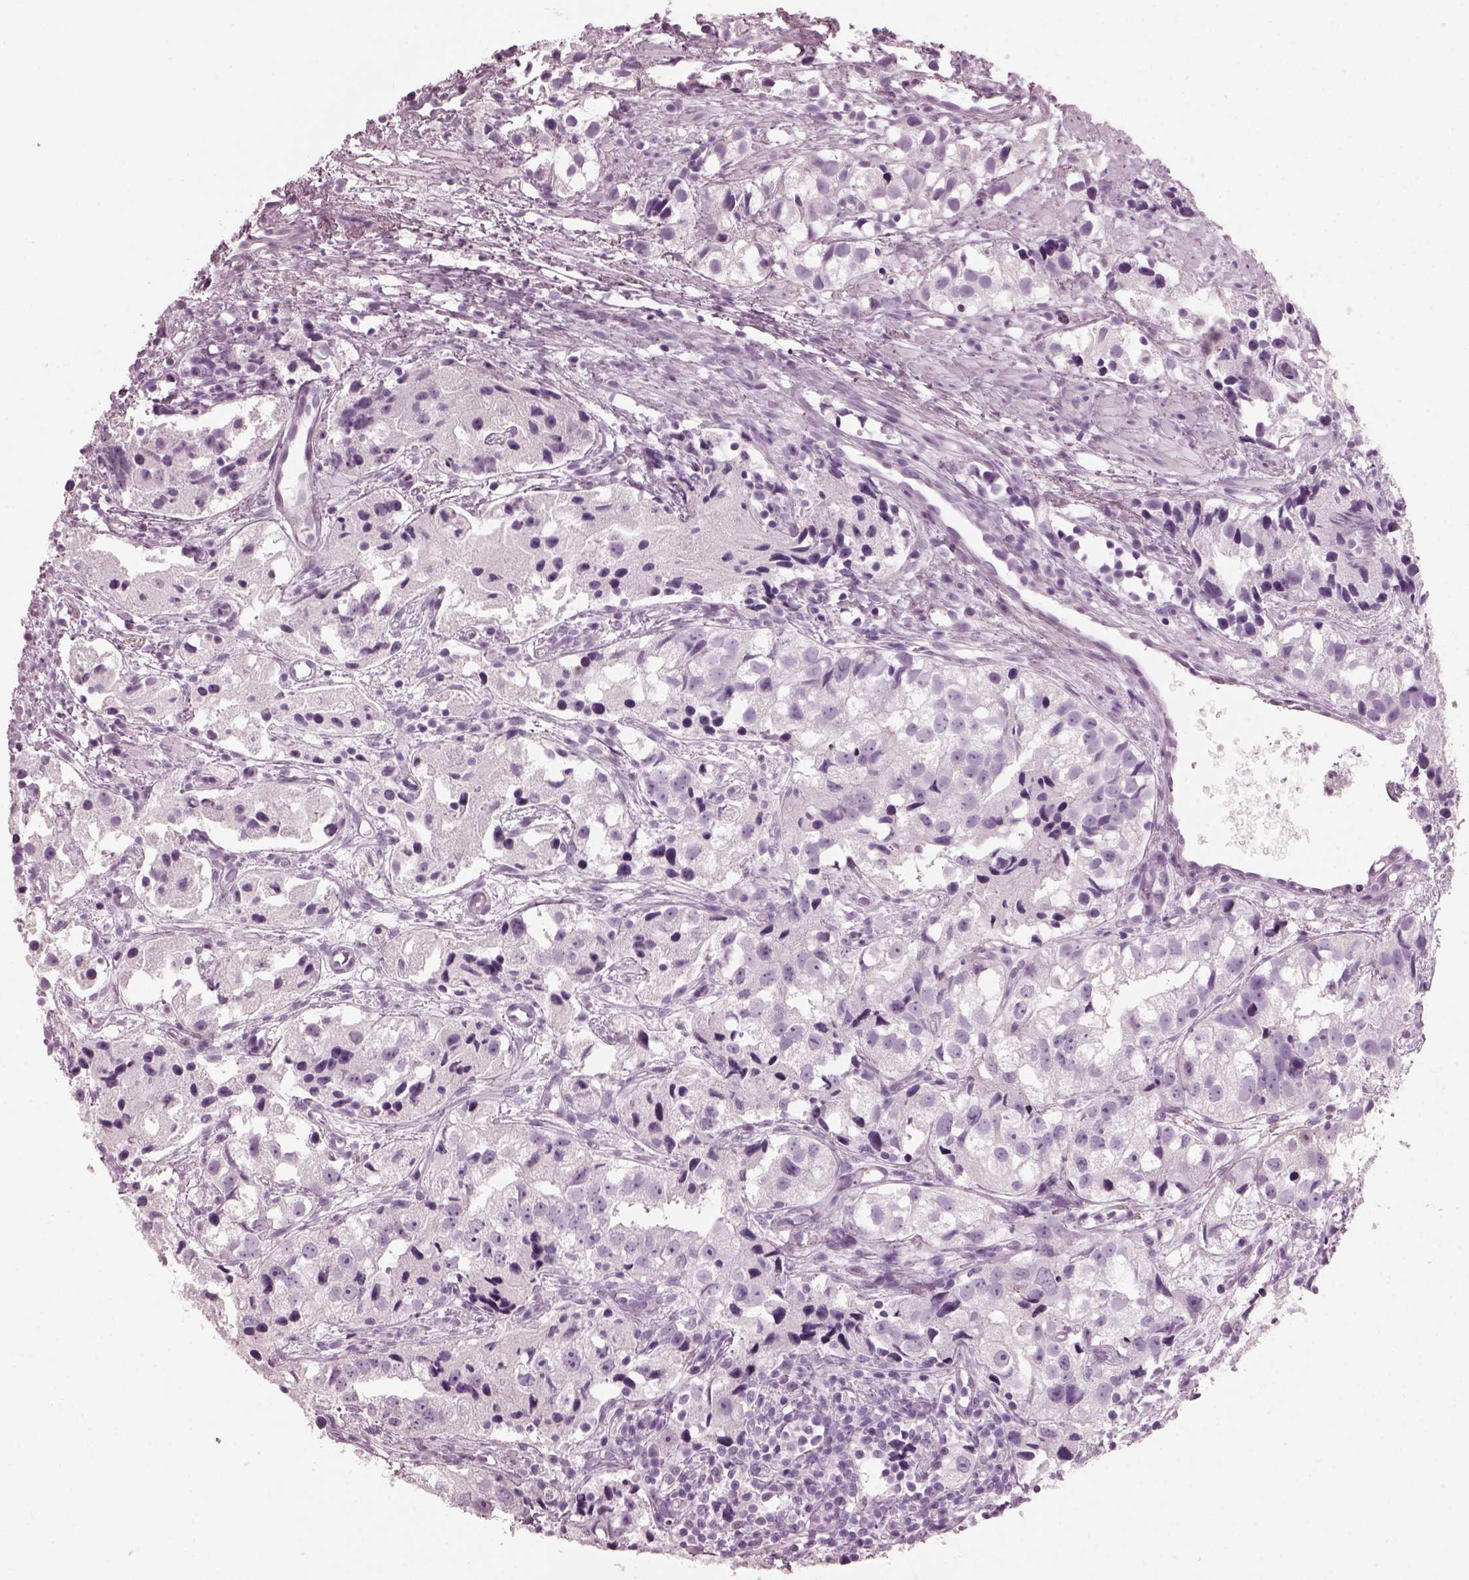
{"staining": {"intensity": "negative", "quantity": "none", "location": "none"}, "tissue": "prostate cancer", "cell_type": "Tumor cells", "image_type": "cancer", "snomed": [{"axis": "morphology", "description": "Adenocarcinoma, High grade"}, {"axis": "topography", "description": "Prostate"}], "caption": "DAB (3,3'-diaminobenzidine) immunohistochemical staining of human prostate cancer reveals no significant expression in tumor cells.", "gene": "HYDIN", "patient": {"sex": "male", "age": 68}}